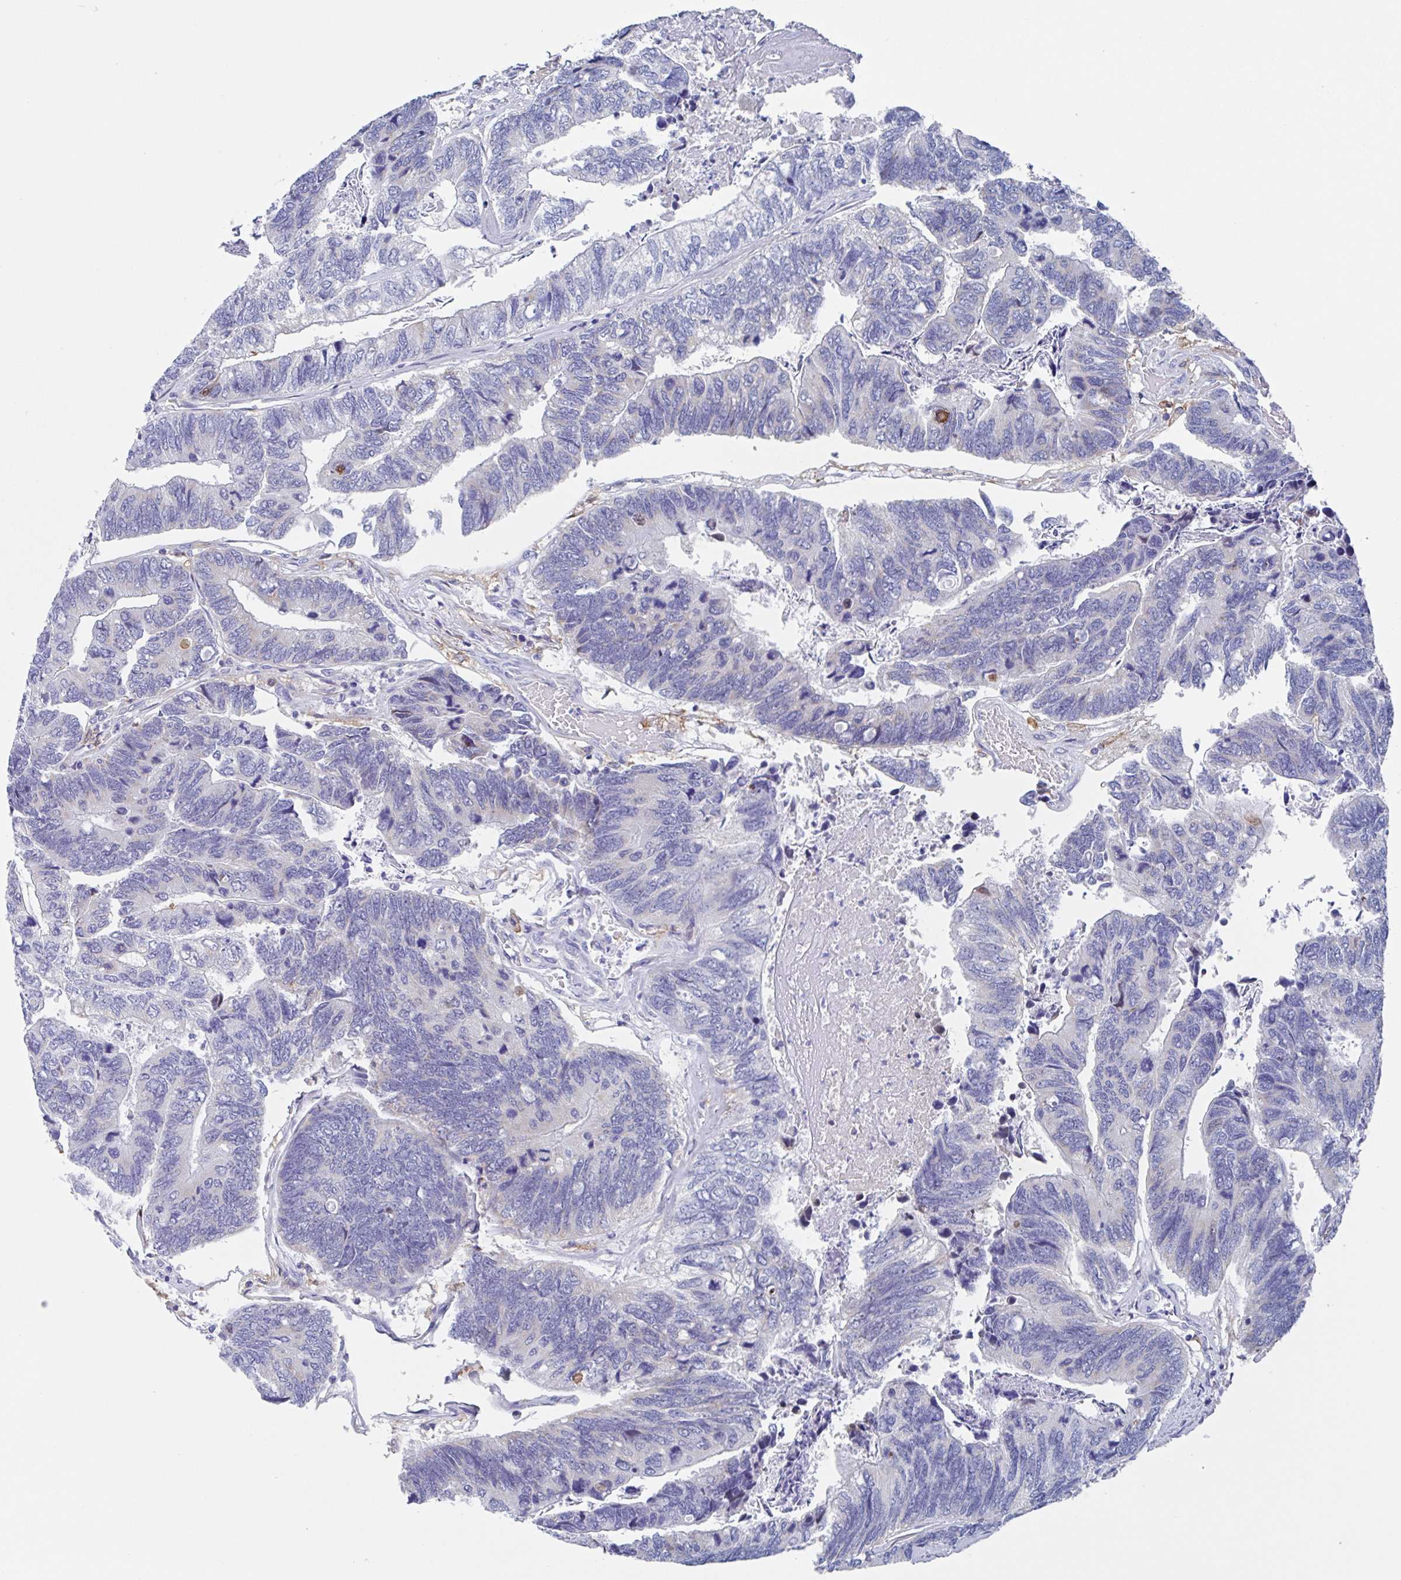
{"staining": {"intensity": "negative", "quantity": "none", "location": "none"}, "tissue": "colorectal cancer", "cell_type": "Tumor cells", "image_type": "cancer", "snomed": [{"axis": "morphology", "description": "Adenocarcinoma, NOS"}, {"axis": "topography", "description": "Colon"}], "caption": "This micrograph is of adenocarcinoma (colorectal) stained with immunohistochemistry (IHC) to label a protein in brown with the nuclei are counter-stained blue. There is no staining in tumor cells.", "gene": "FCGR3A", "patient": {"sex": "female", "age": 67}}